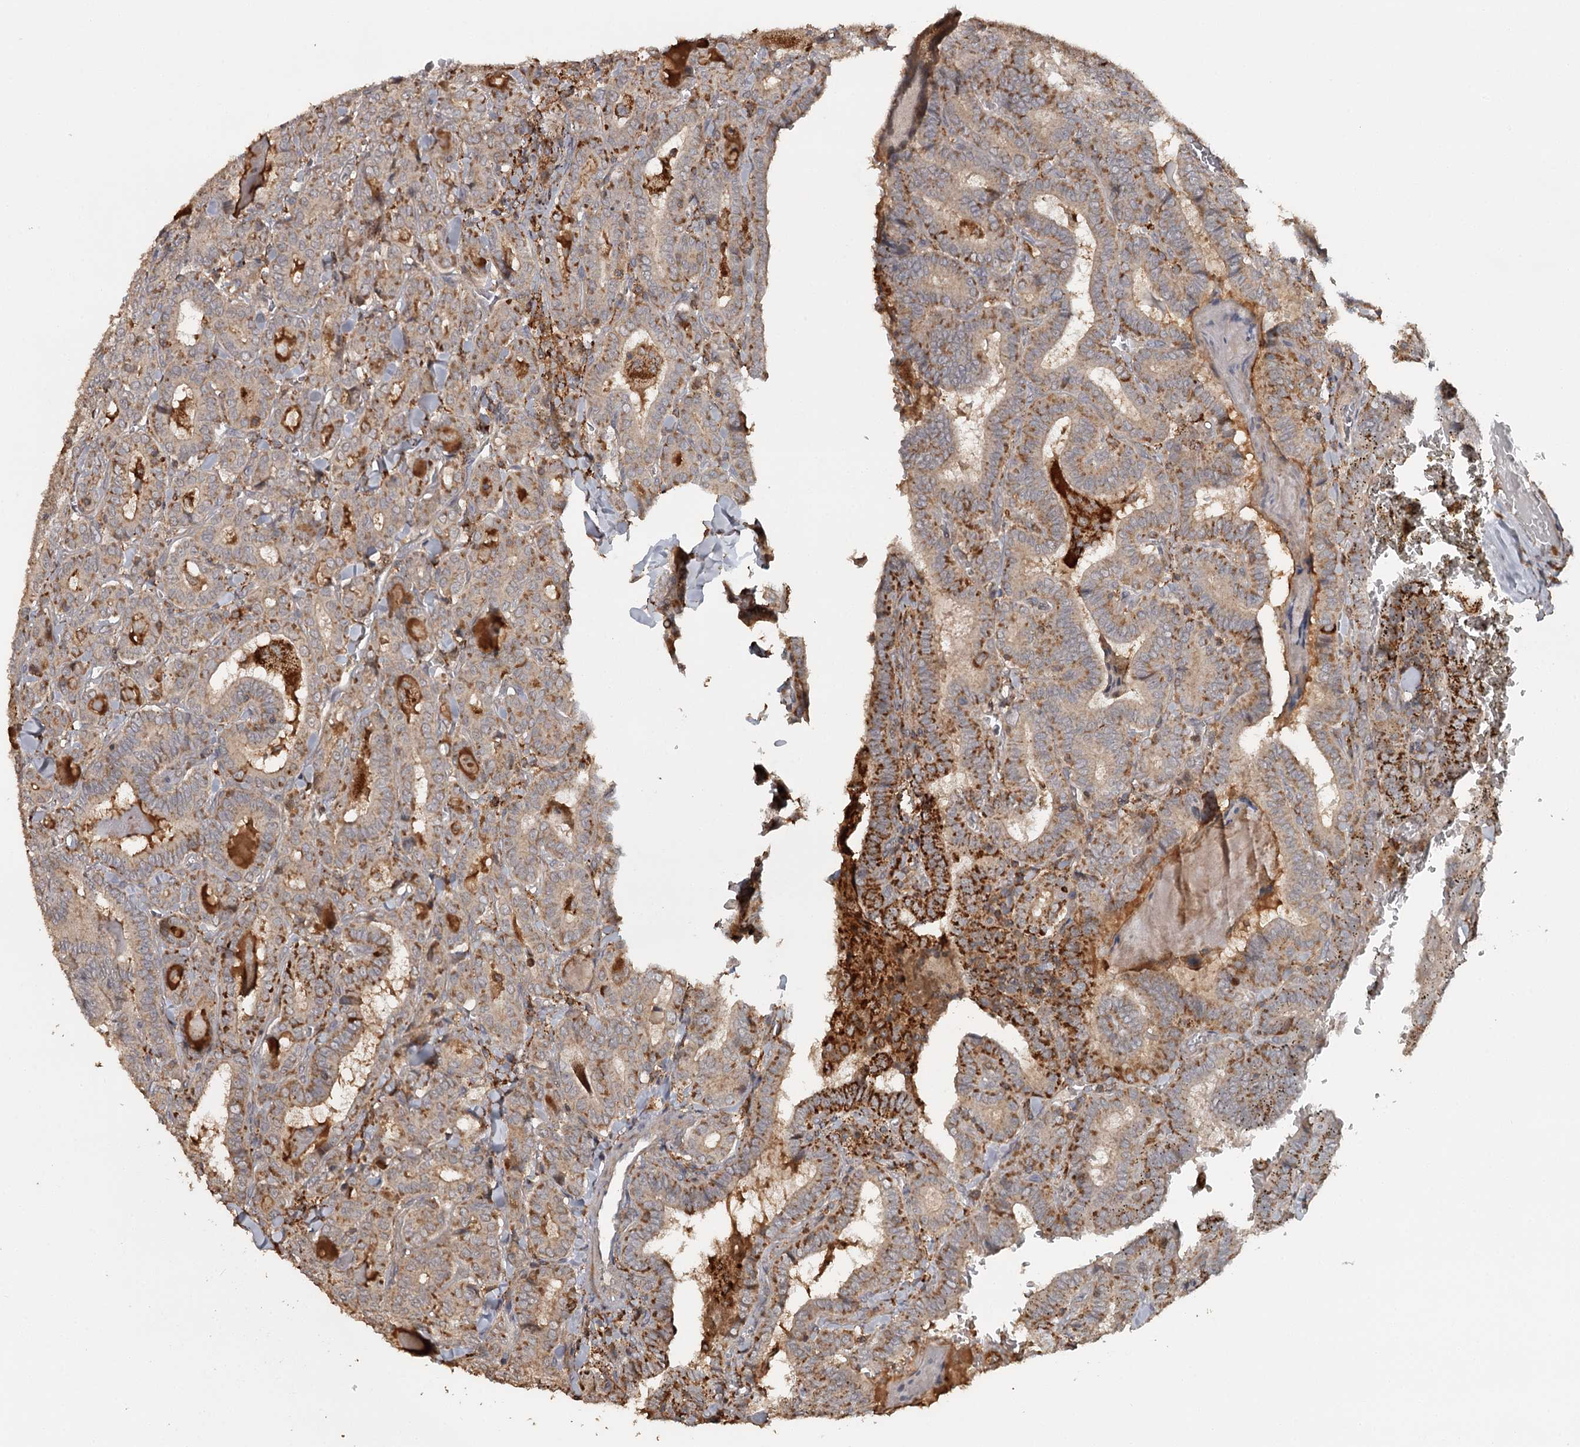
{"staining": {"intensity": "strong", "quantity": "25%-75%", "location": "cytoplasmic/membranous"}, "tissue": "thyroid cancer", "cell_type": "Tumor cells", "image_type": "cancer", "snomed": [{"axis": "morphology", "description": "Papillary adenocarcinoma, NOS"}, {"axis": "topography", "description": "Thyroid gland"}], "caption": "Immunohistochemical staining of thyroid cancer exhibits high levels of strong cytoplasmic/membranous staining in about 25%-75% of tumor cells.", "gene": "FAXC", "patient": {"sex": "female", "age": 72}}